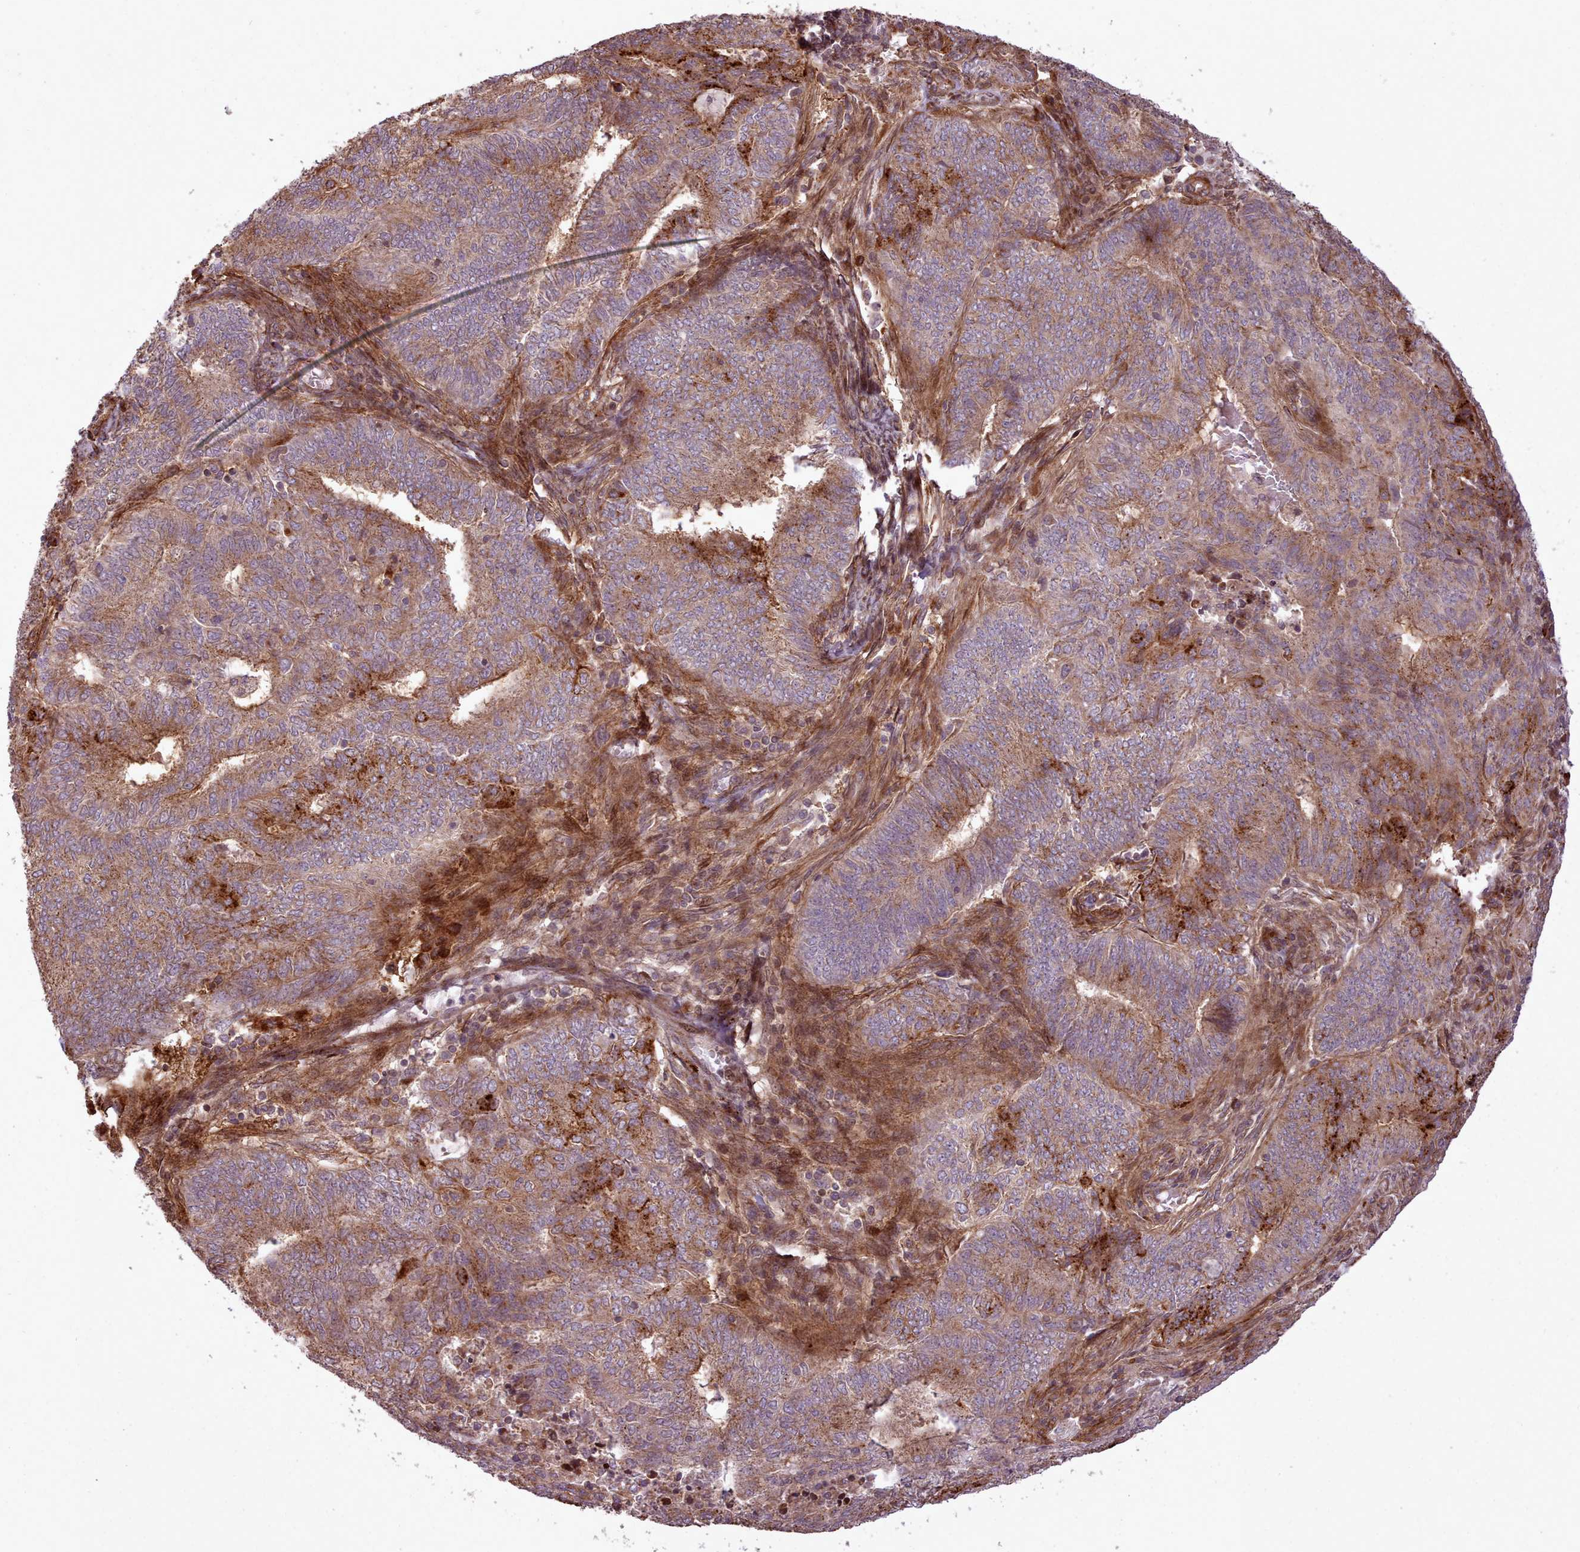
{"staining": {"intensity": "strong", "quantity": "25%-75%", "location": "cytoplasmic/membranous"}, "tissue": "endometrial cancer", "cell_type": "Tumor cells", "image_type": "cancer", "snomed": [{"axis": "morphology", "description": "Adenocarcinoma, NOS"}, {"axis": "topography", "description": "Endometrium"}], "caption": "IHC of endometrial adenocarcinoma shows high levels of strong cytoplasmic/membranous positivity in approximately 25%-75% of tumor cells.", "gene": "NLRP7", "patient": {"sex": "female", "age": 62}}